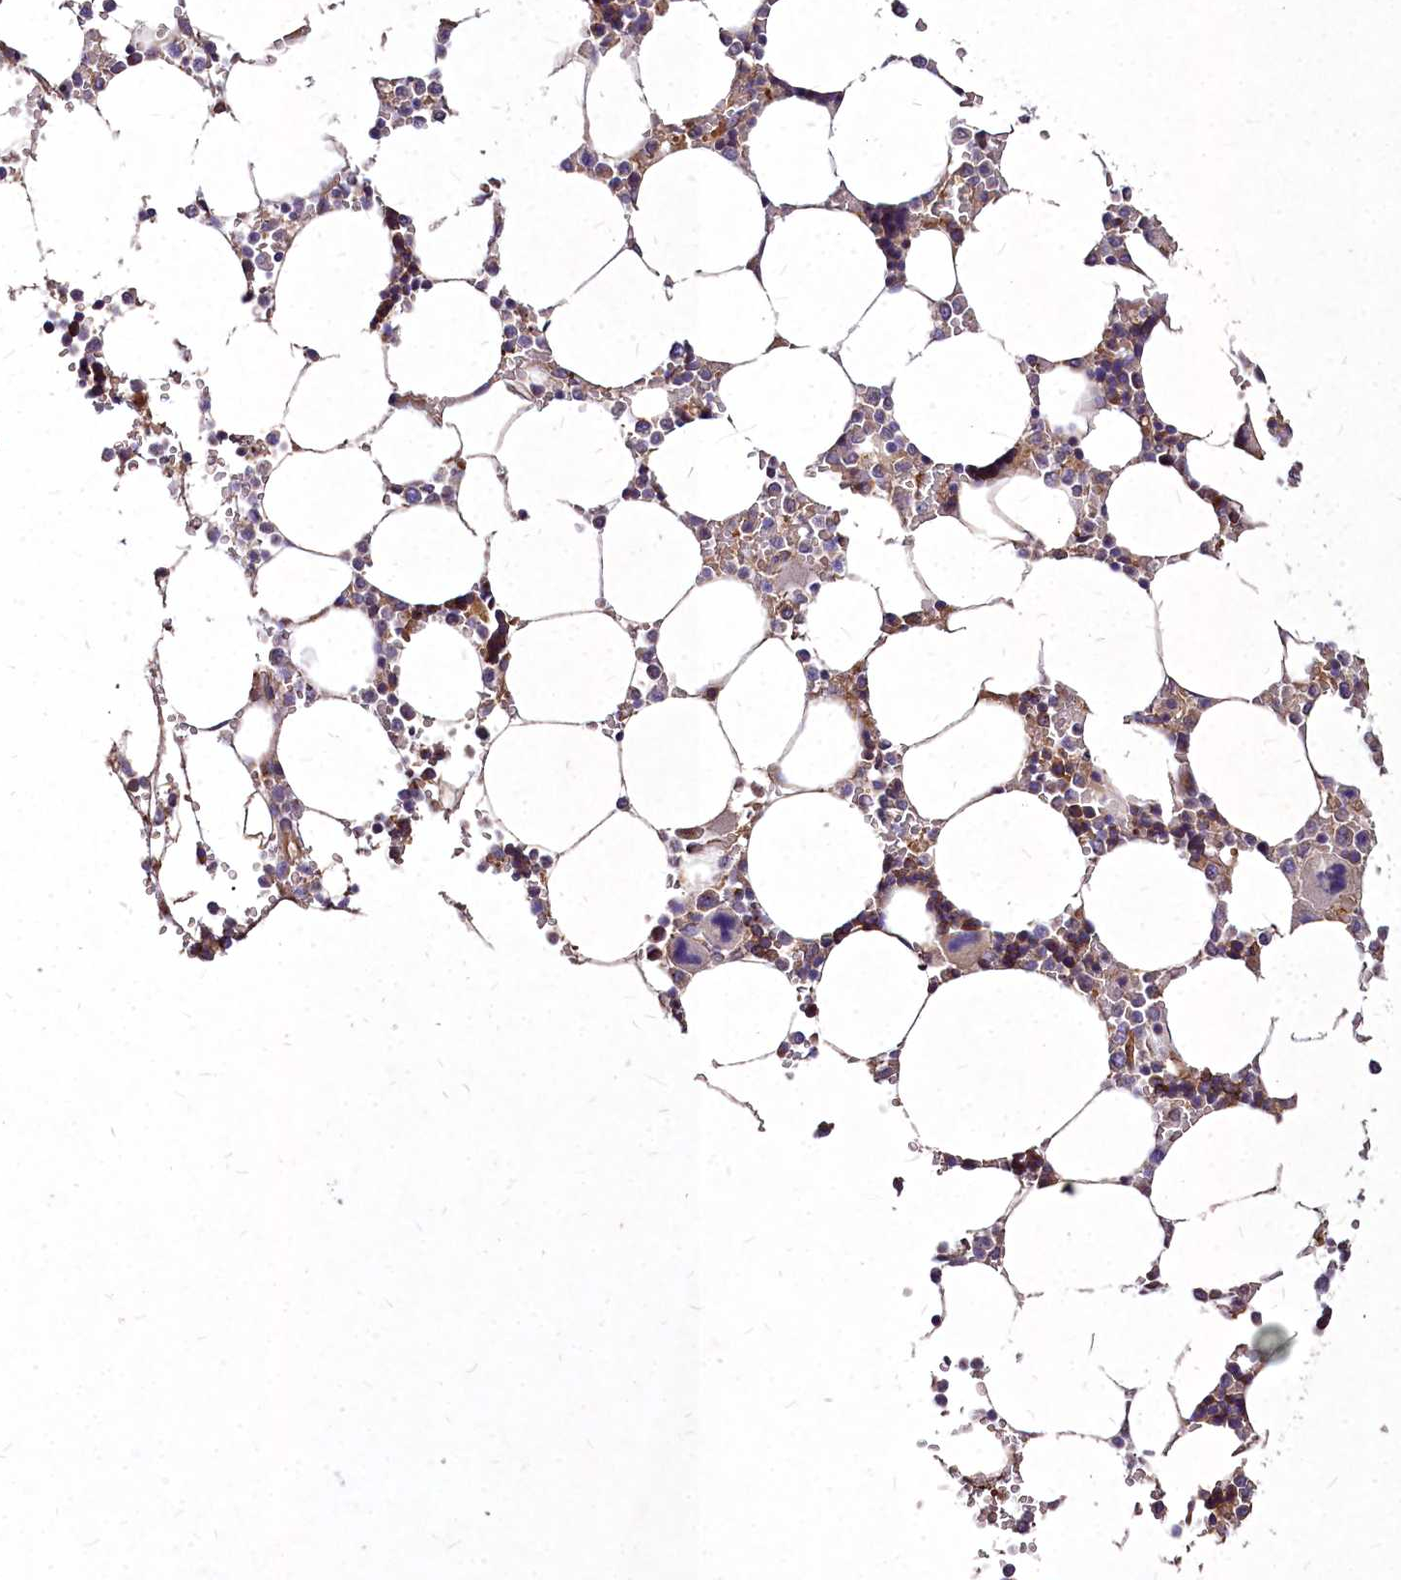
{"staining": {"intensity": "moderate", "quantity": "25%-75%", "location": "cytoplasmic/membranous"}, "tissue": "bone marrow", "cell_type": "Hematopoietic cells", "image_type": "normal", "snomed": [{"axis": "morphology", "description": "Normal tissue, NOS"}, {"axis": "topography", "description": "Bone marrow"}], "caption": "The micrograph shows staining of normal bone marrow, revealing moderate cytoplasmic/membranous protein expression (brown color) within hematopoietic cells. (Stains: DAB (3,3'-diaminobenzidine) in brown, nuclei in blue, Microscopy: brightfield microscopy at high magnification).", "gene": "SKA1", "patient": {"sex": "male", "age": 64}}